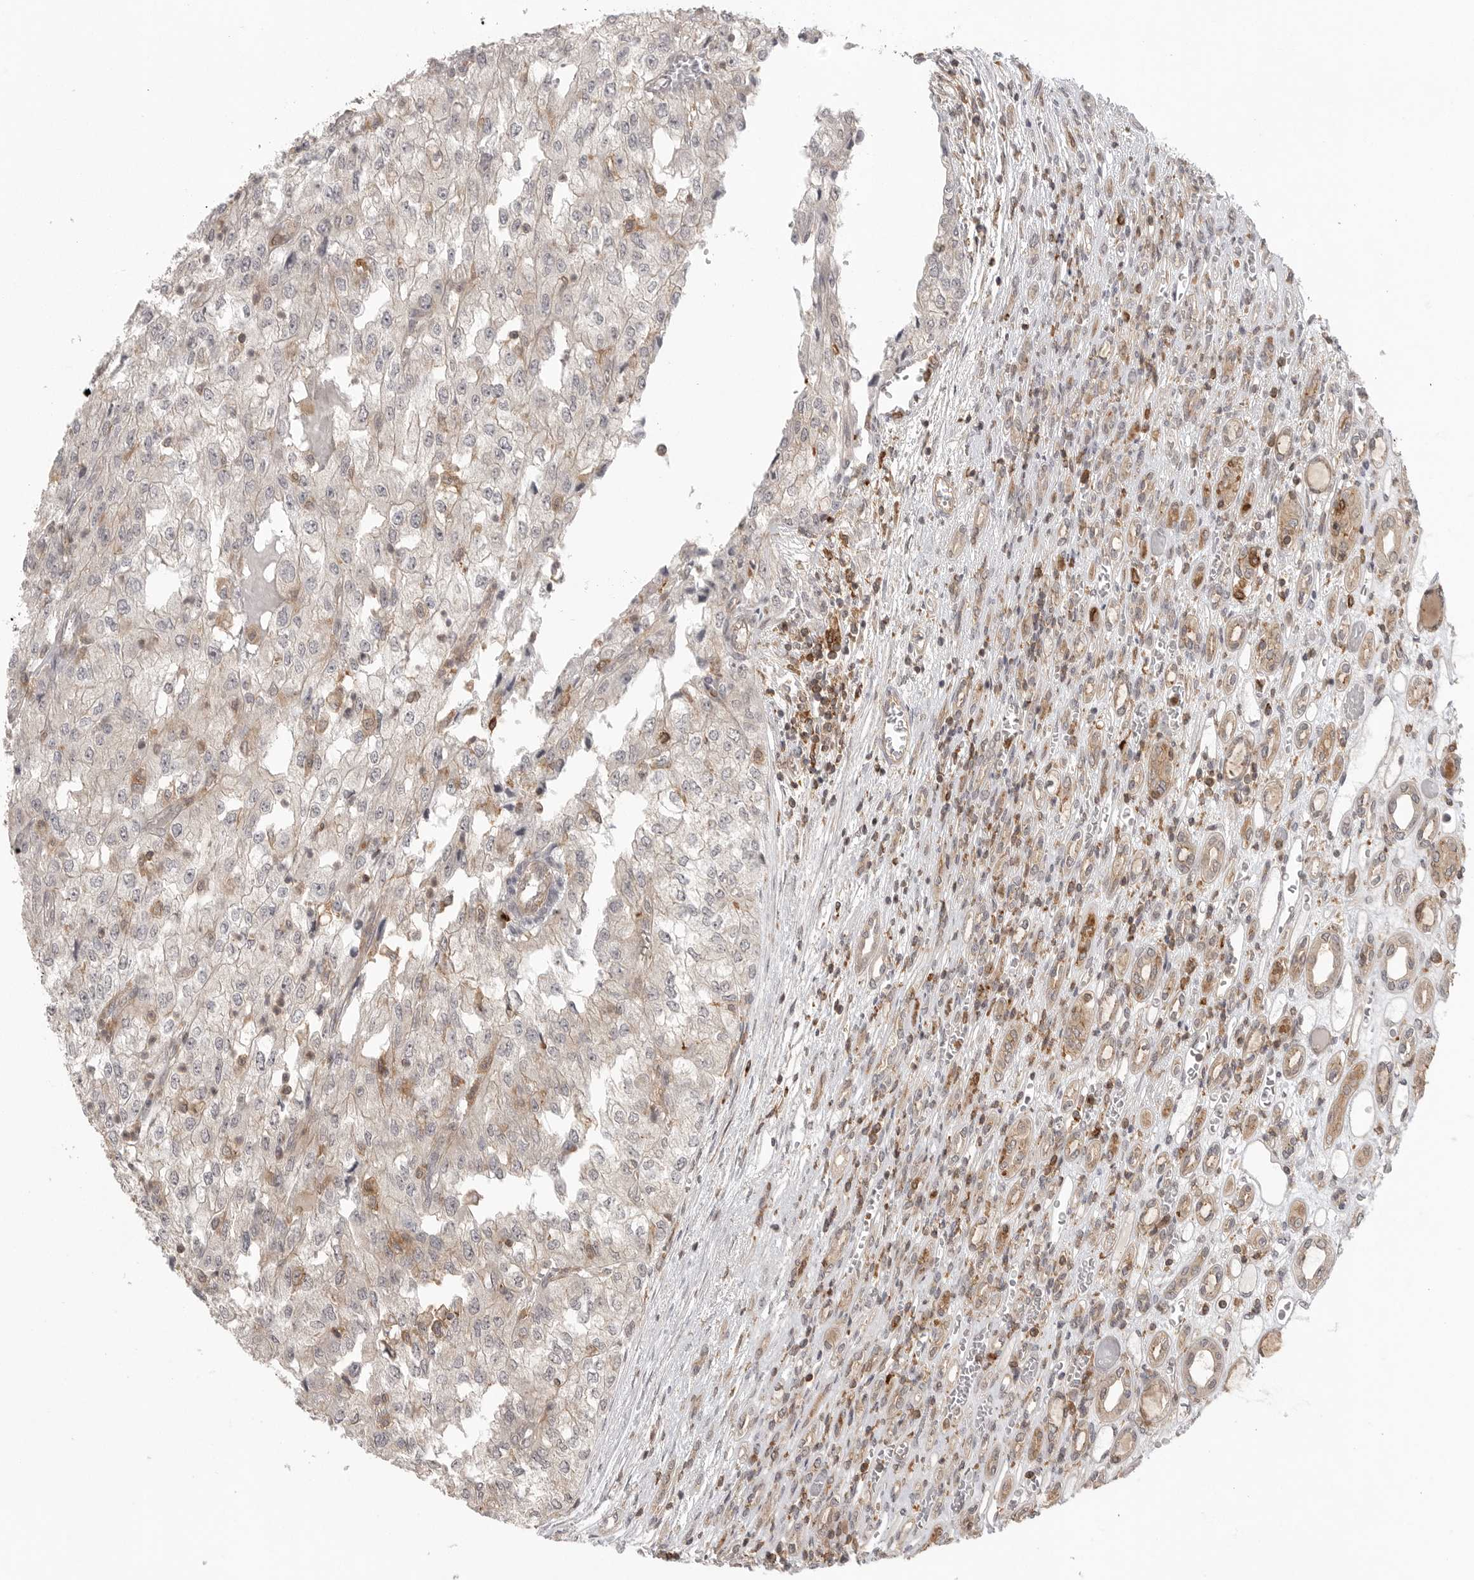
{"staining": {"intensity": "negative", "quantity": "none", "location": "none"}, "tissue": "renal cancer", "cell_type": "Tumor cells", "image_type": "cancer", "snomed": [{"axis": "morphology", "description": "Adenocarcinoma, NOS"}, {"axis": "topography", "description": "Kidney"}], "caption": "DAB immunohistochemical staining of renal cancer demonstrates no significant staining in tumor cells.", "gene": "DBNL", "patient": {"sex": "female", "age": 54}}